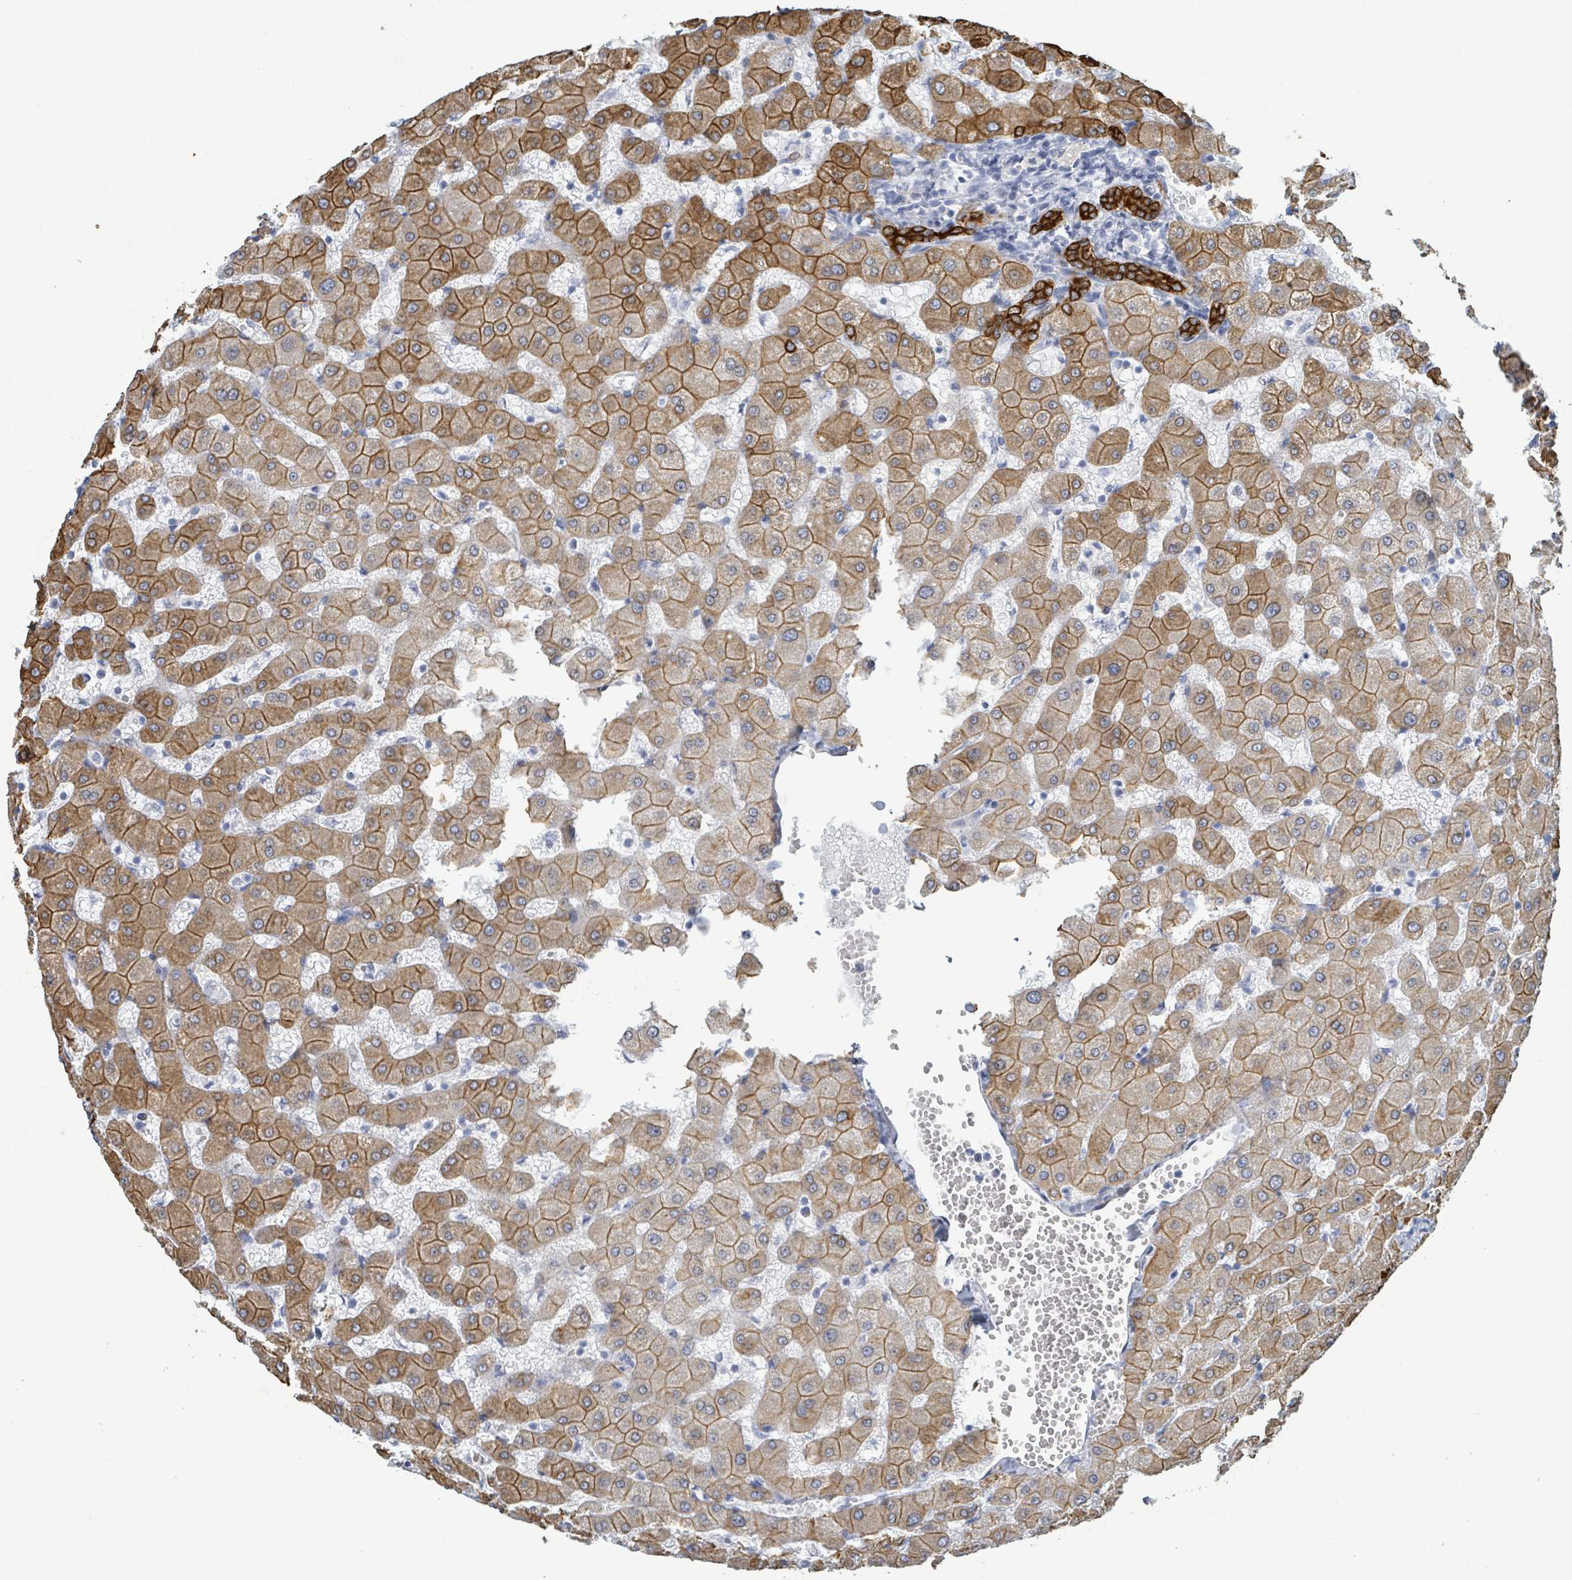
{"staining": {"intensity": "strong", "quantity": ">75%", "location": "cytoplasmic/membranous"}, "tissue": "liver", "cell_type": "Cholangiocytes", "image_type": "normal", "snomed": [{"axis": "morphology", "description": "Normal tissue, NOS"}, {"axis": "topography", "description": "Liver"}], "caption": "Protein staining exhibits strong cytoplasmic/membranous expression in approximately >75% of cholangiocytes in benign liver. Nuclei are stained in blue.", "gene": "KRT8", "patient": {"sex": "female", "age": 63}}